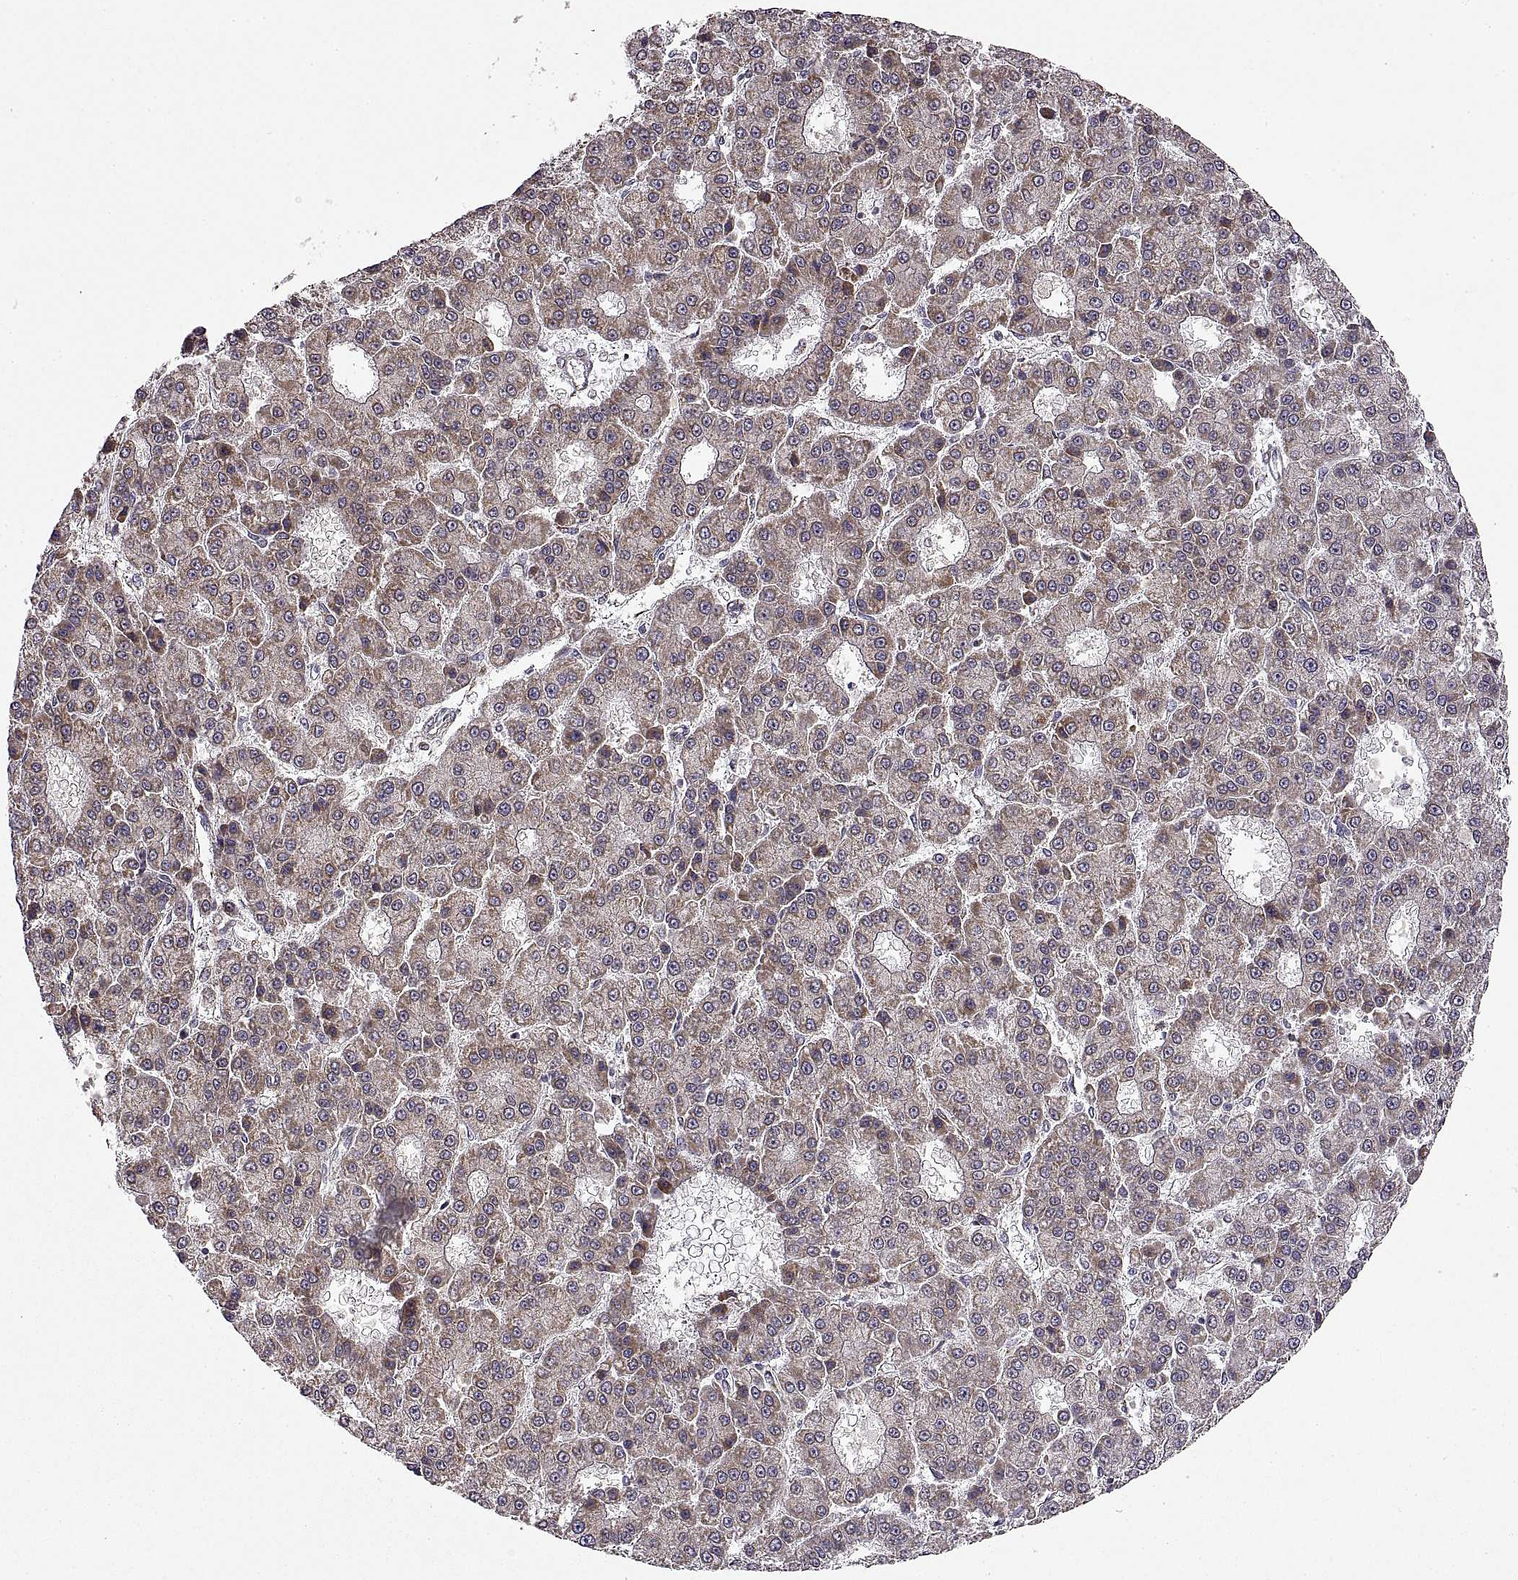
{"staining": {"intensity": "weak", "quantity": ">75%", "location": "cytoplasmic/membranous"}, "tissue": "liver cancer", "cell_type": "Tumor cells", "image_type": "cancer", "snomed": [{"axis": "morphology", "description": "Carcinoma, Hepatocellular, NOS"}, {"axis": "topography", "description": "Liver"}], "caption": "Protein staining exhibits weak cytoplasmic/membranous expression in about >75% of tumor cells in liver hepatocellular carcinoma. The protein is stained brown, and the nuclei are stained in blue (DAB IHC with brightfield microscopy, high magnification).", "gene": "MANBAL", "patient": {"sex": "male", "age": 70}}